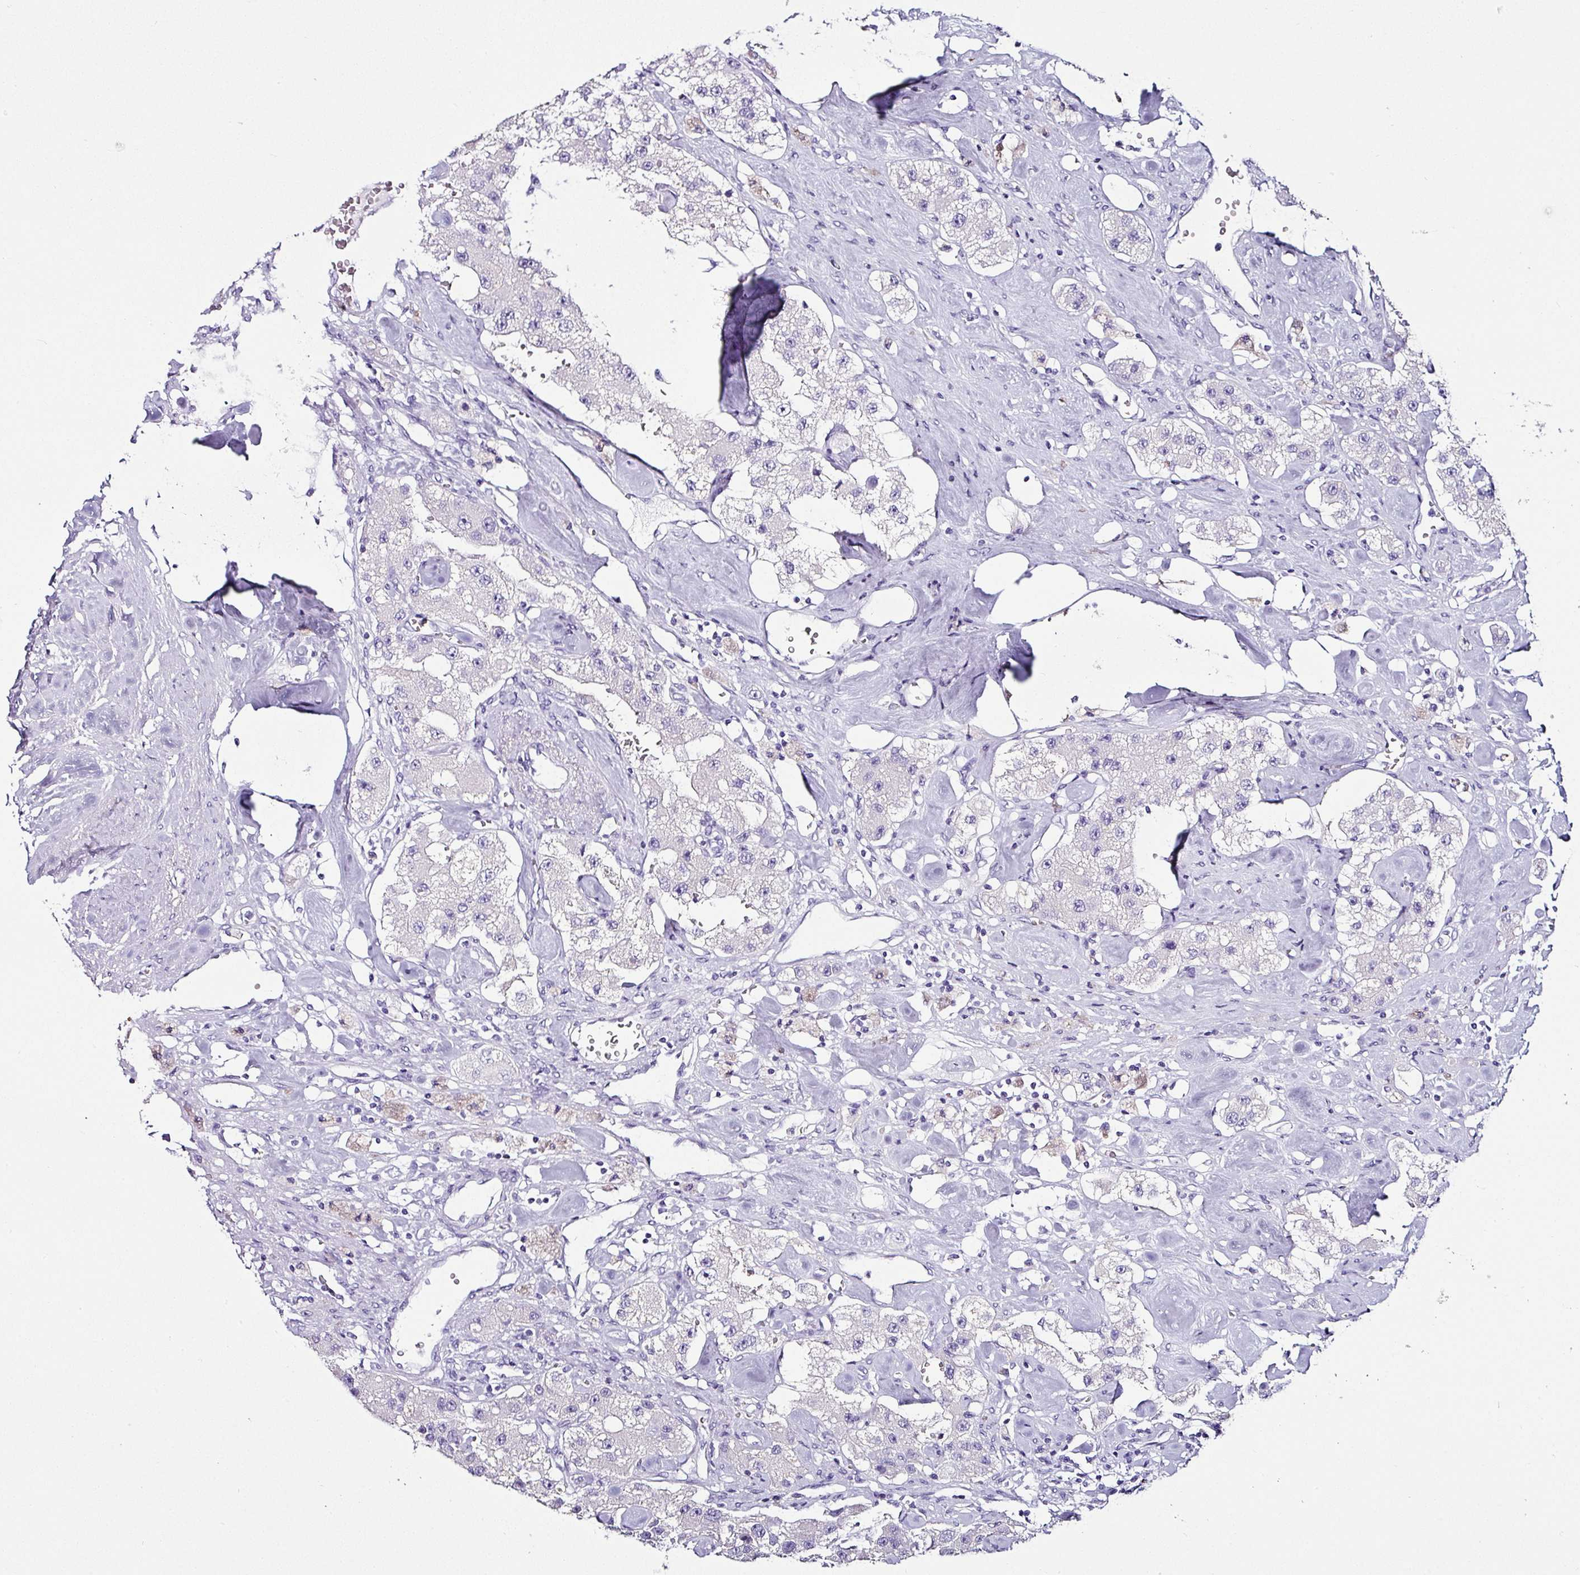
{"staining": {"intensity": "negative", "quantity": "none", "location": "none"}, "tissue": "carcinoid", "cell_type": "Tumor cells", "image_type": "cancer", "snomed": [{"axis": "morphology", "description": "Carcinoid, malignant, NOS"}, {"axis": "topography", "description": "Pancreas"}], "caption": "High power microscopy photomicrograph of an IHC image of carcinoid, revealing no significant positivity in tumor cells.", "gene": "NAPSA", "patient": {"sex": "male", "age": 41}}